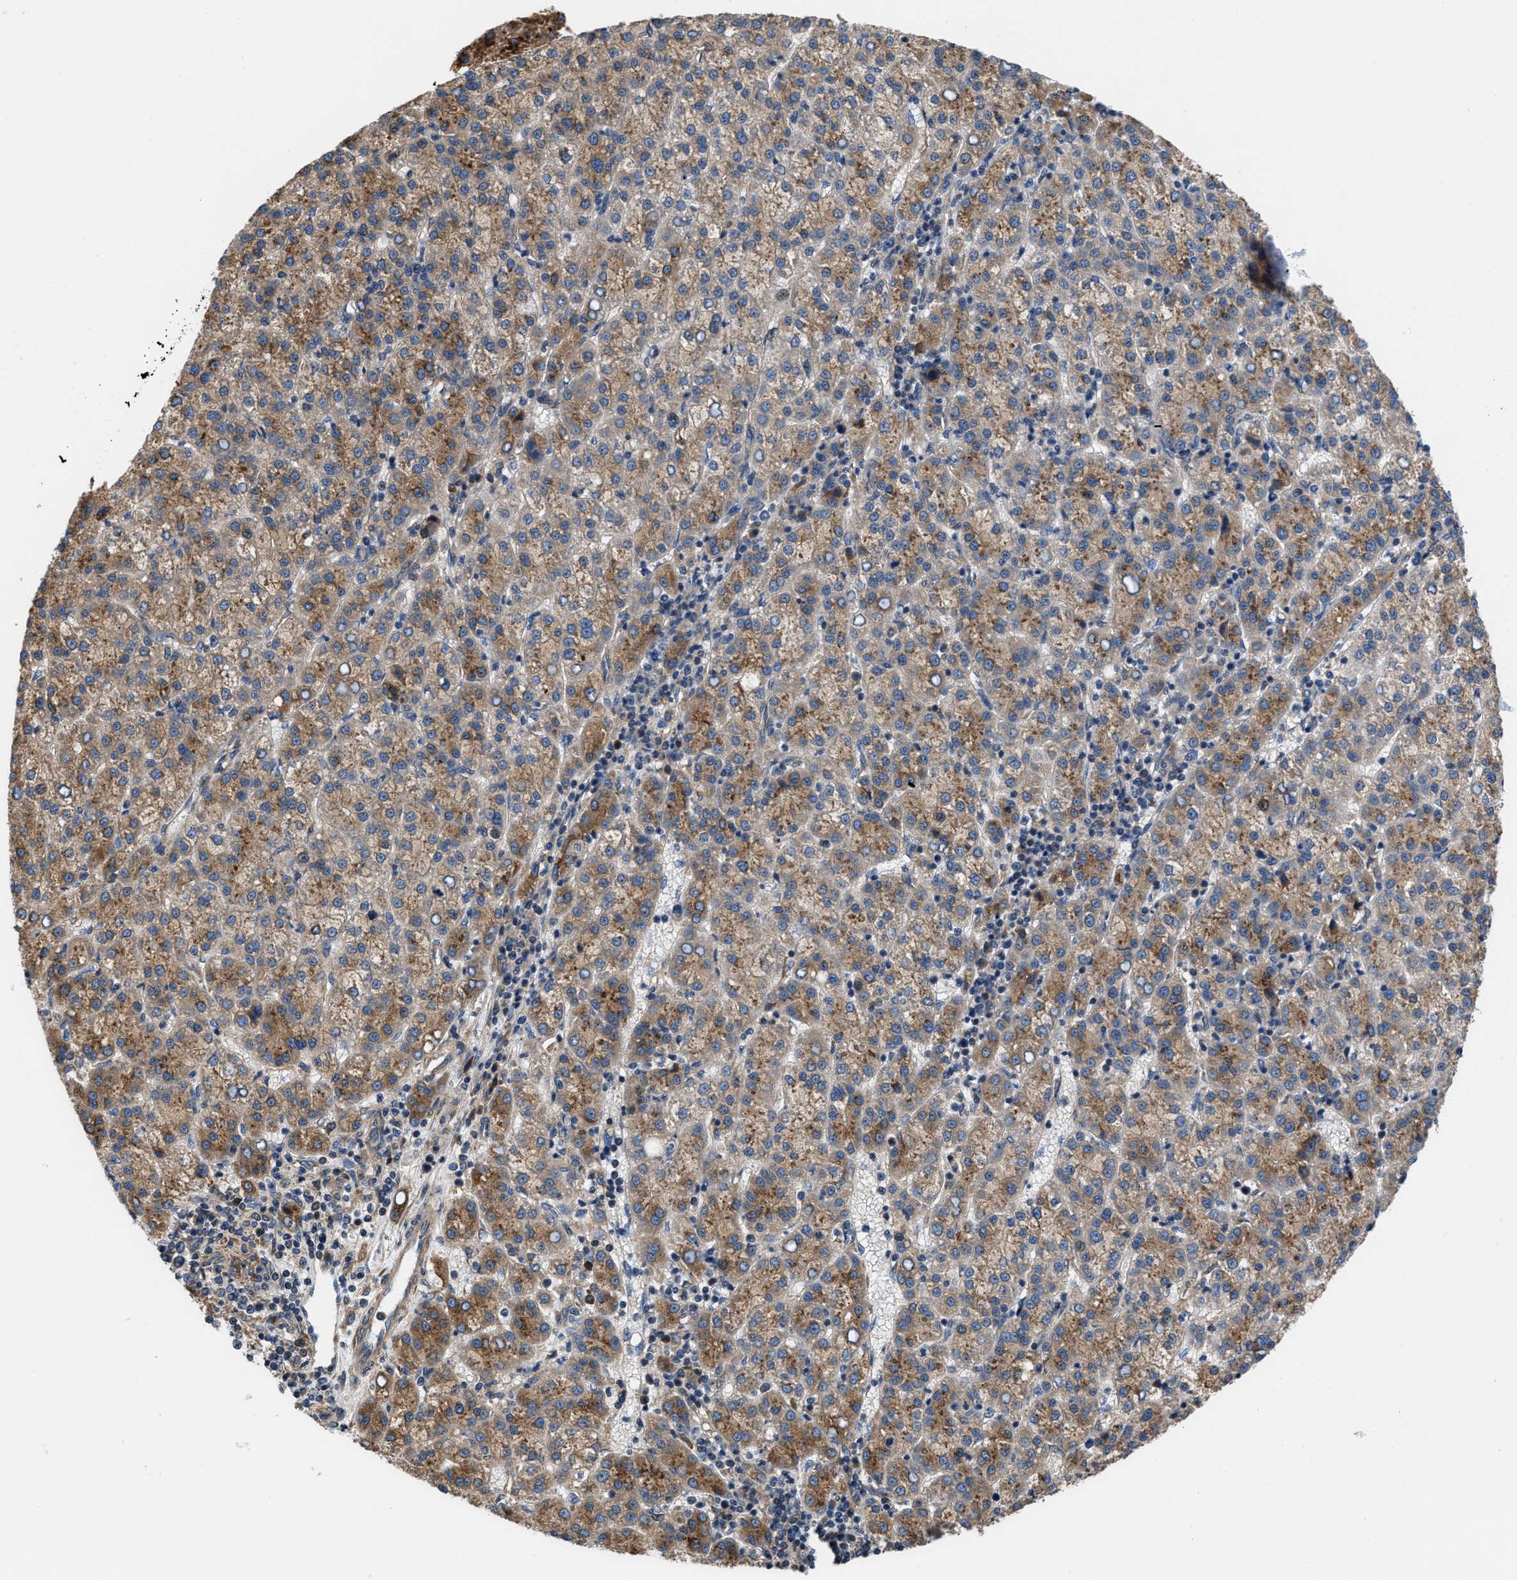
{"staining": {"intensity": "moderate", "quantity": ">75%", "location": "cytoplasmic/membranous"}, "tissue": "liver cancer", "cell_type": "Tumor cells", "image_type": "cancer", "snomed": [{"axis": "morphology", "description": "Carcinoma, Hepatocellular, NOS"}, {"axis": "topography", "description": "Liver"}], "caption": "This is an image of immunohistochemistry (IHC) staining of liver cancer (hepatocellular carcinoma), which shows moderate positivity in the cytoplasmic/membranous of tumor cells.", "gene": "CEP128", "patient": {"sex": "female", "age": 58}}